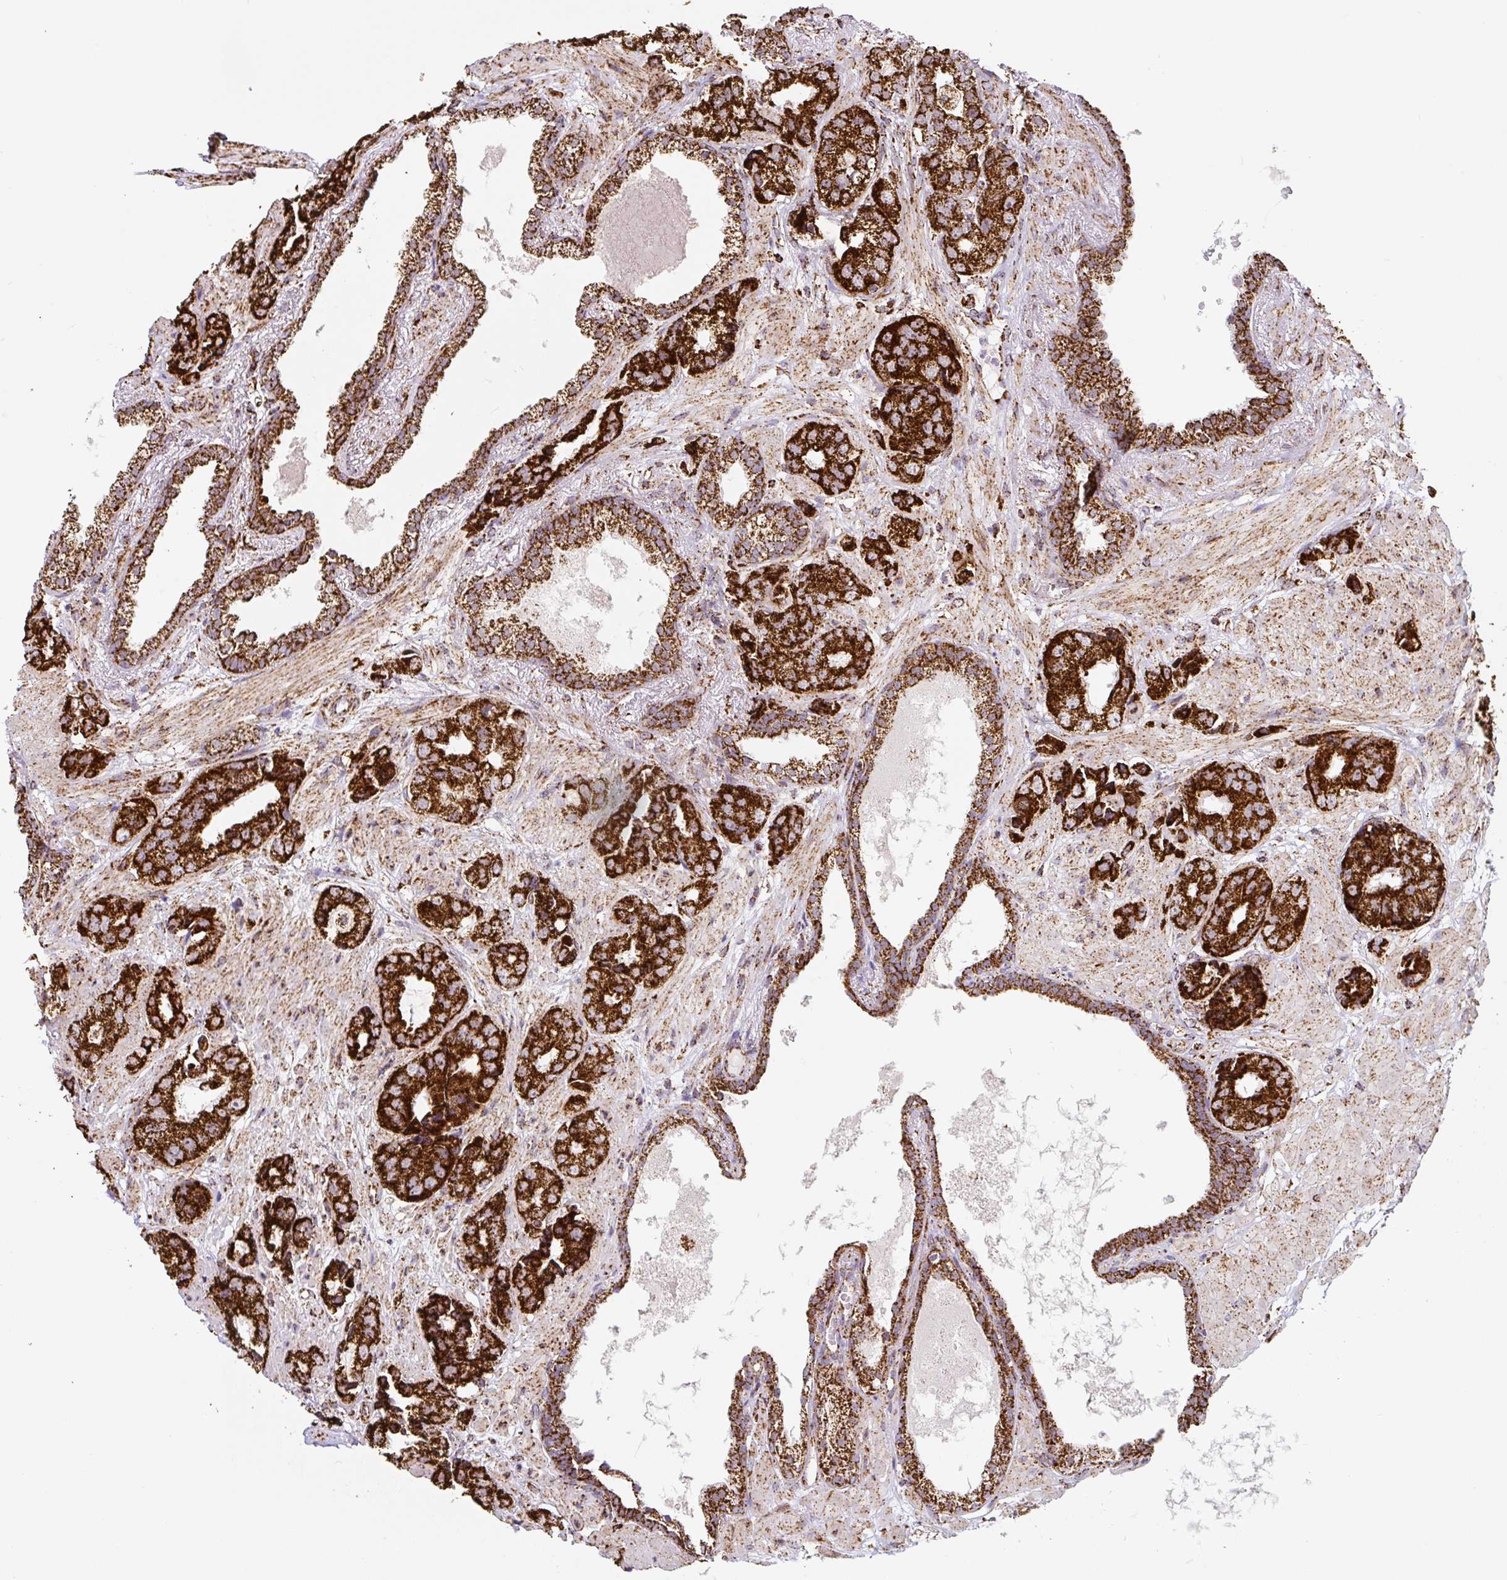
{"staining": {"intensity": "strong", "quantity": ">75%", "location": "cytoplasmic/membranous"}, "tissue": "prostate cancer", "cell_type": "Tumor cells", "image_type": "cancer", "snomed": [{"axis": "morphology", "description": "Adenocarcinoma, High grade"}, {"axis": "topography", "description": "Prostate"}], "caption": "This is a micrograph of immunohistochemistry (IHC) staining of prostate cancer, which shows strong staining in the cytoplasmic/membranous of tumor cells.", "gene": "ATP5F1A", "patient": {"sex": "male", "age": 71}}